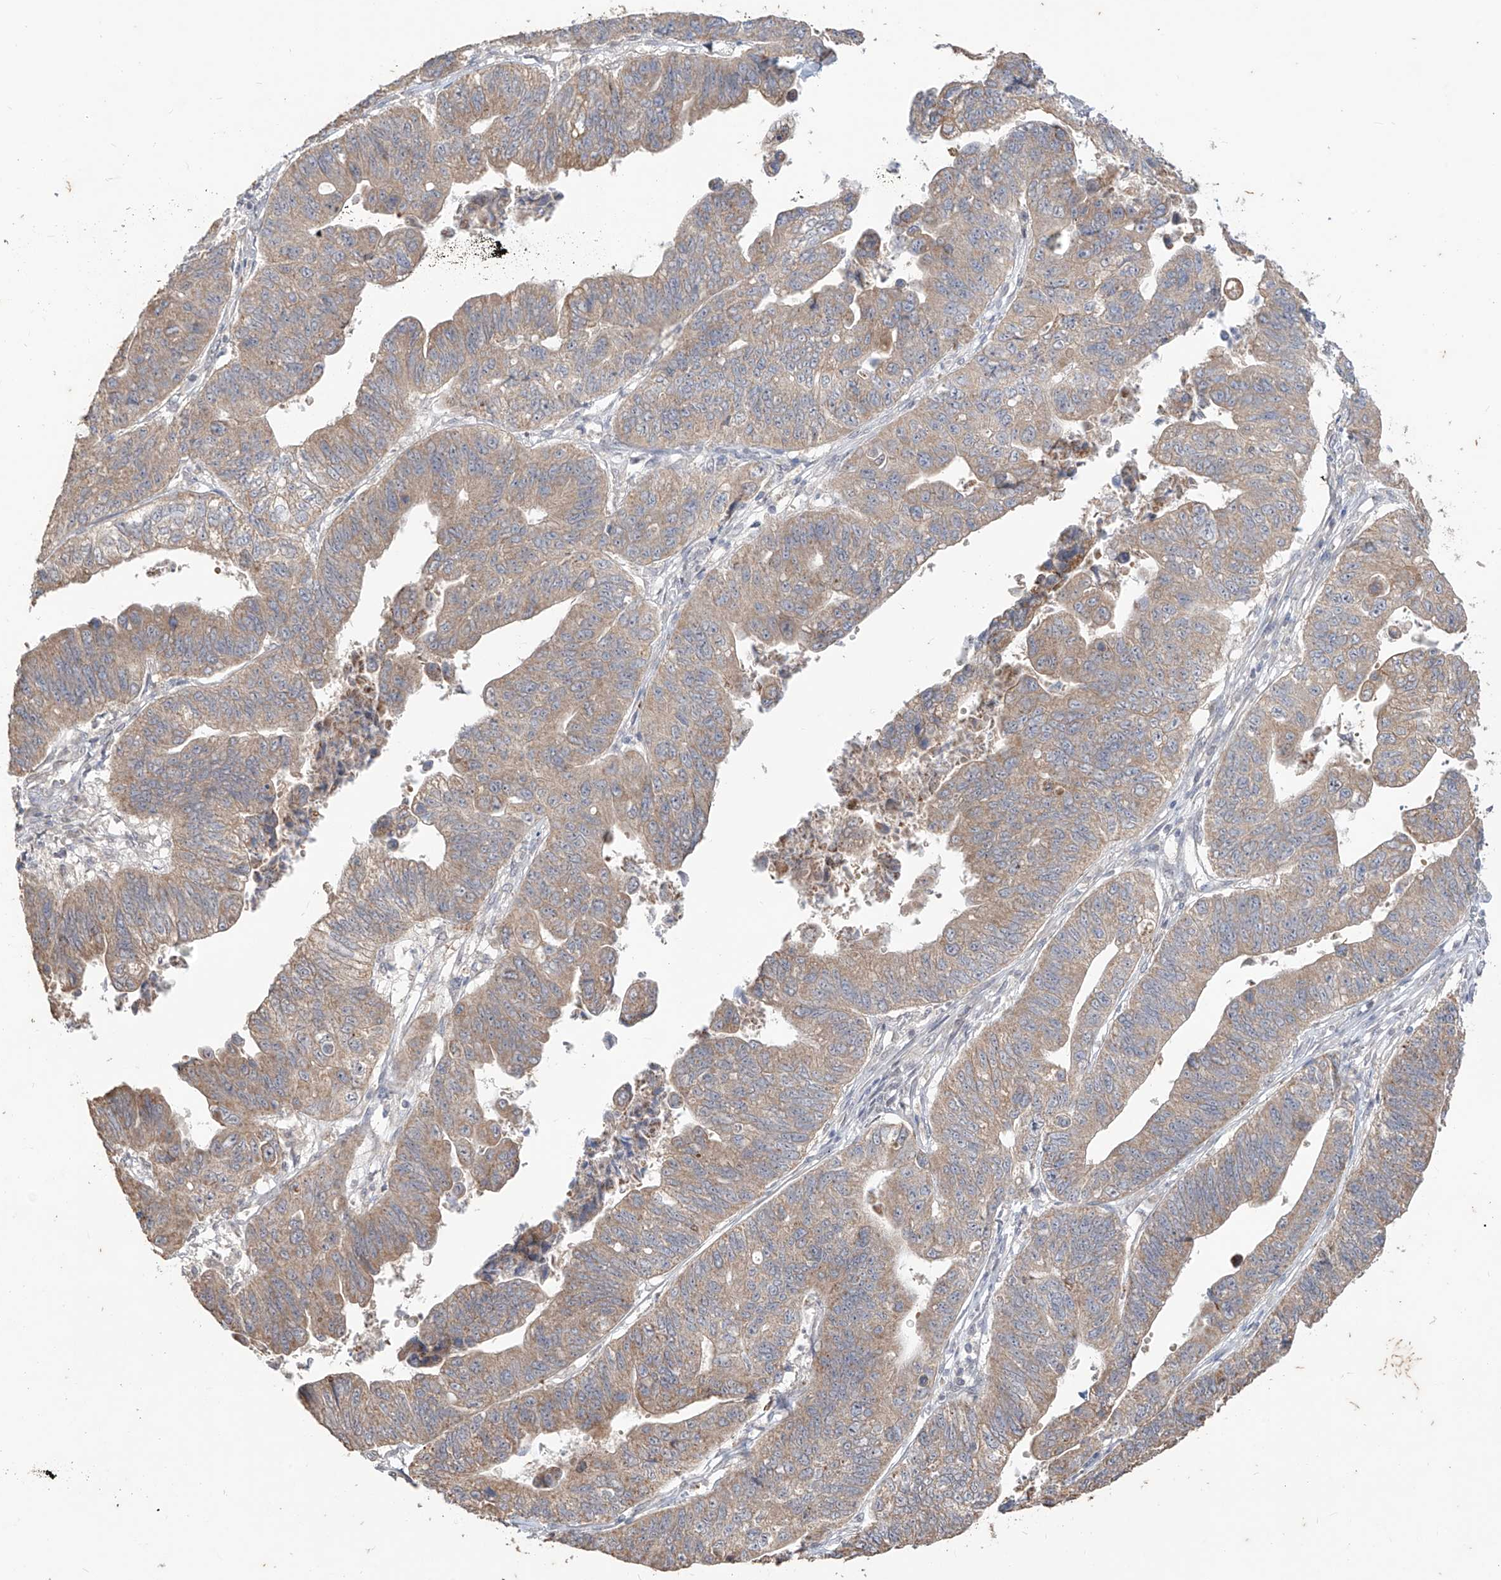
{"staining": {"intensity": "weak", "quantity": ">75%", "location": "cytoplasmic/membranous"}, "tissue": "stomach cancer", "cell_type": "Tumor cells", "image_type": "cancer", "snomed": [{"axis": "morphology", "description": "Adenocarcinoma, NOS"}, {"axis": "topography", "description": "Stomach"}], "caption": "Brown immunohistochemical staining in adenocarcinoma (stomach) reveals weak cytoplasmic/membranous positivity in approximately >75% of tumor cells.", "gene": "MTUS2", "patient": {"sex": "male", "age": 59}}